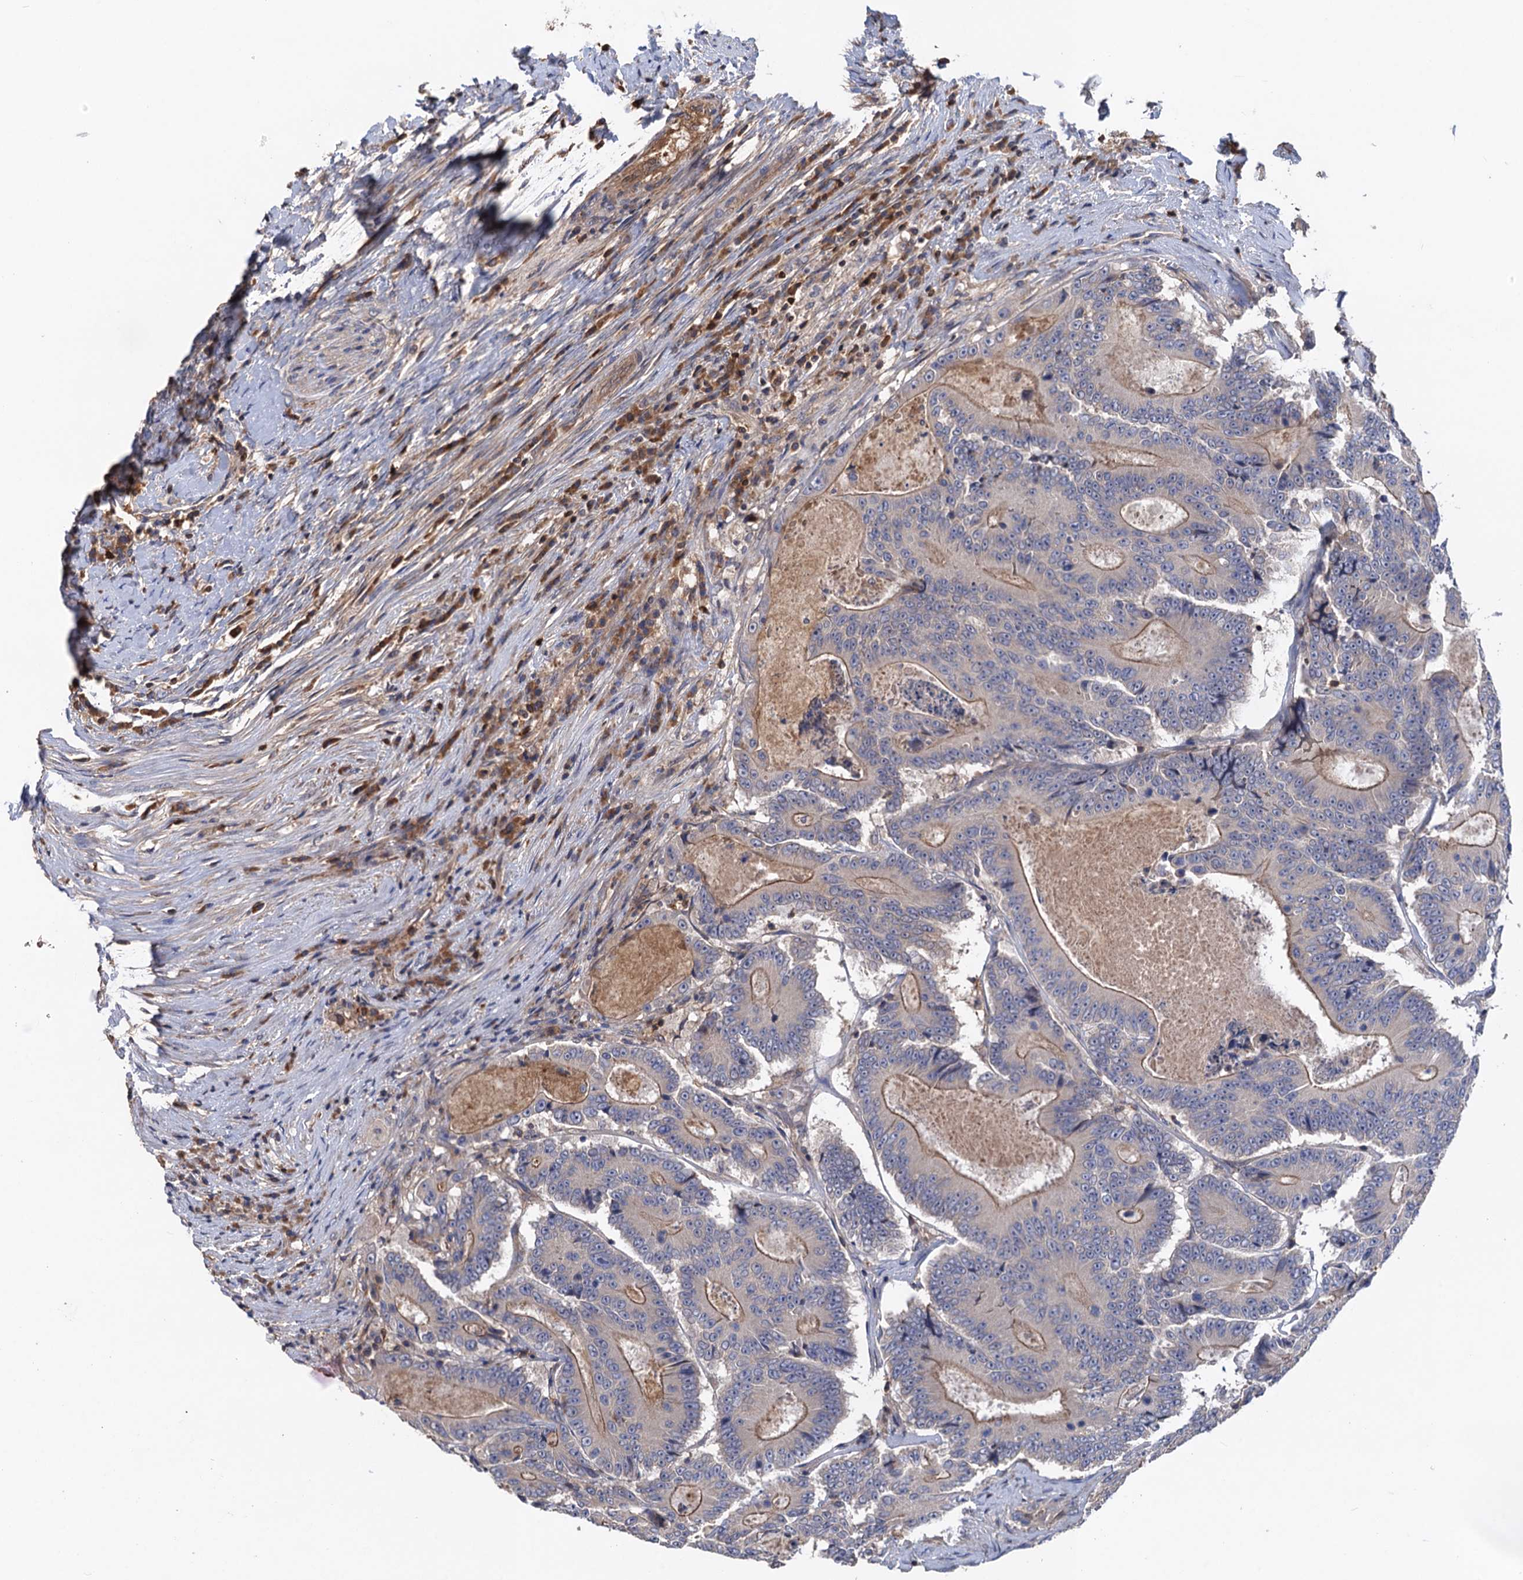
{"staining": {"intensity": "weak", "quantity": "25%-75%", "location": "cytoplasmic/membranous"}, "tissue": "colorectal cancer", "cell_type": "Tumor cells", "image_type": "cancer", "snomed": [{"axis": "morphology", "description": "Adenocarcinoma, NOS"}, {"axis": "topography", "description": "Colon"}], "caption": "Immunohistochemistry (IHC) image of human colorectal adenocarcinoma stained for a protein (brown), which demonstrates low levels of weak cytoplasmic/membranous positivity in approximately 25%-75% of tumor cells.", "gene": "DGKA", "patient": {"sex": "male", "age": 83}}